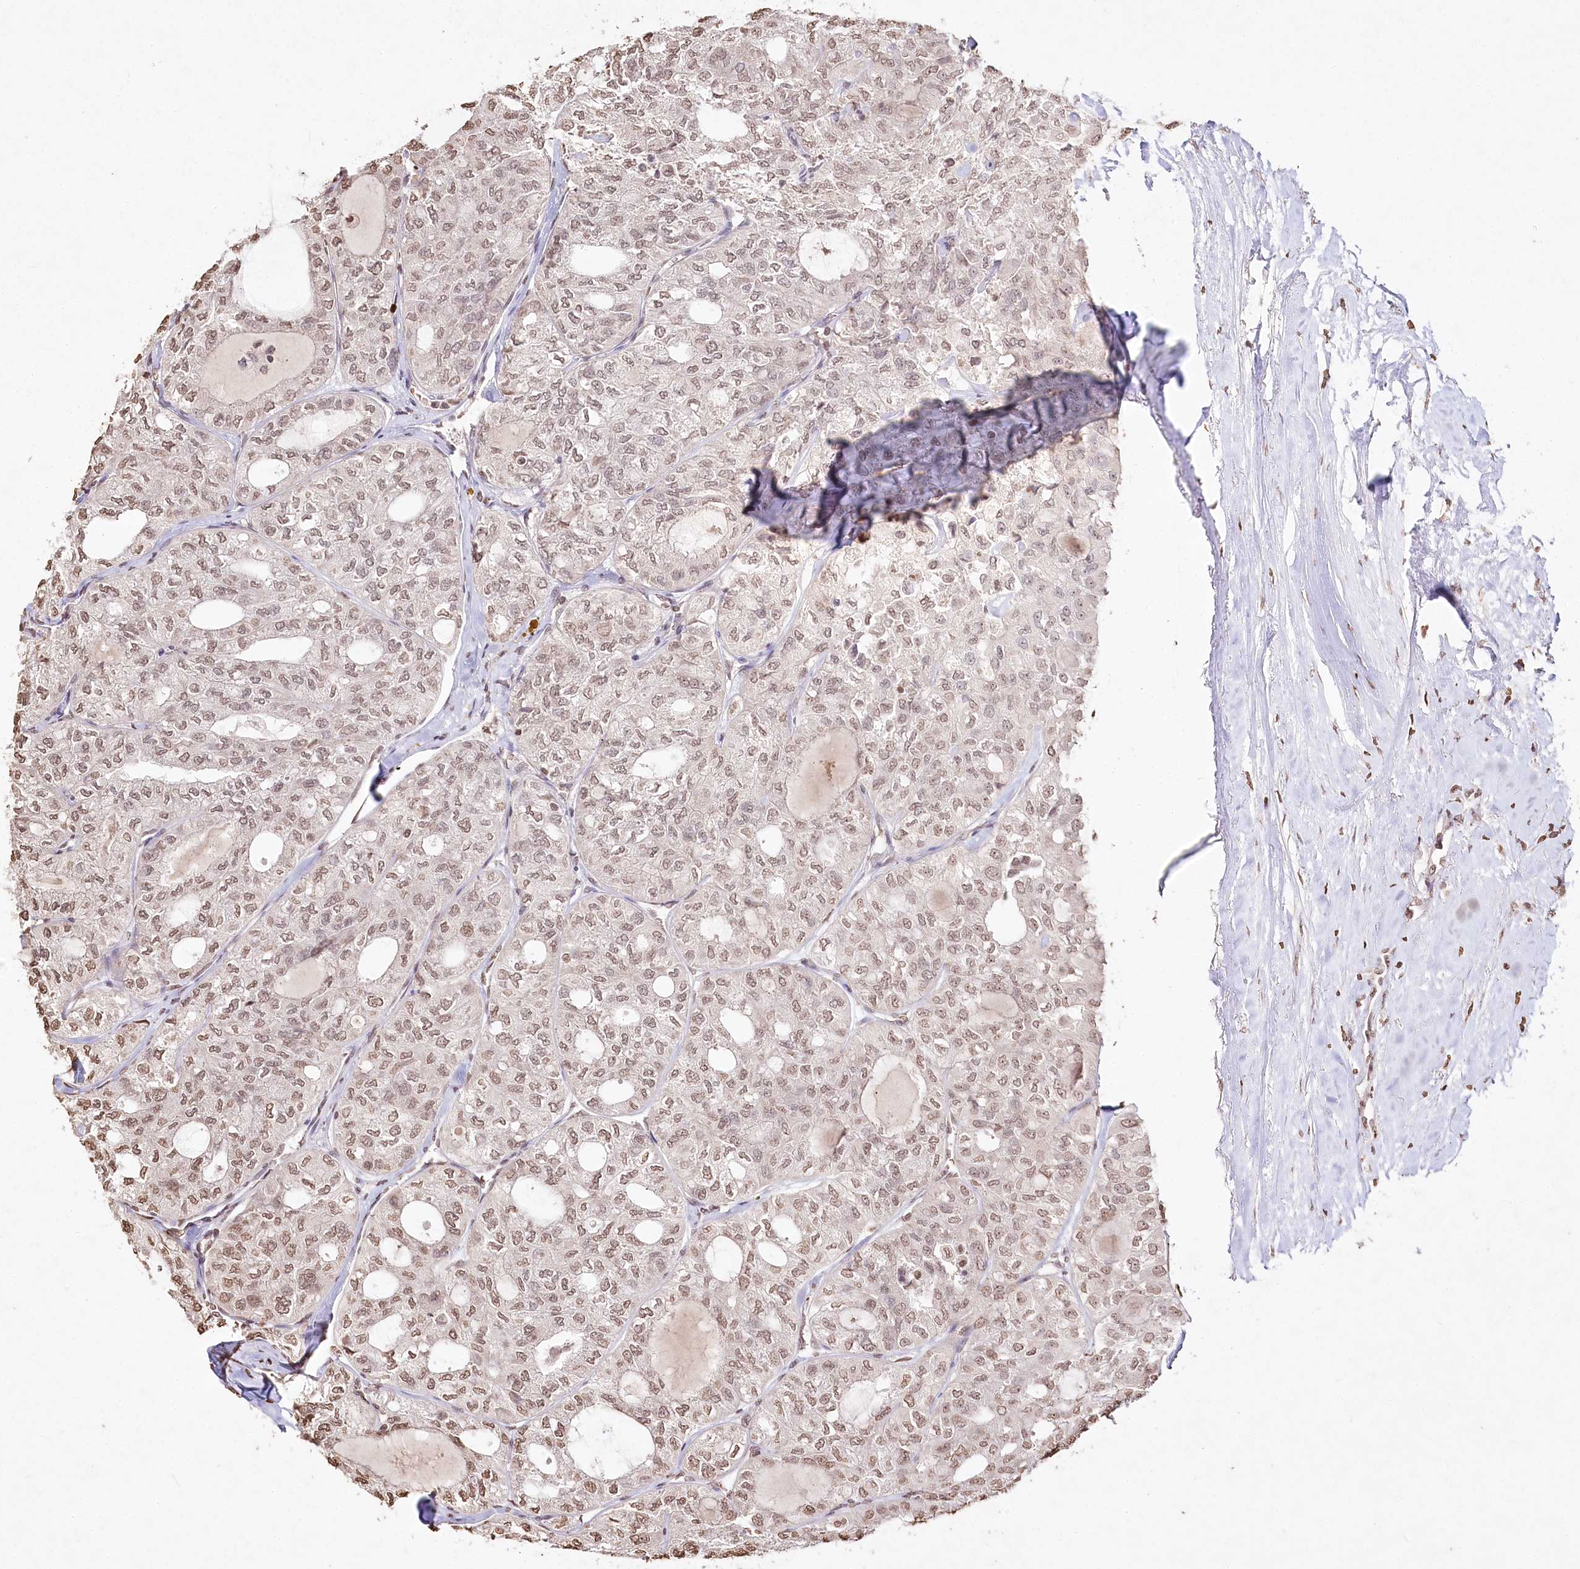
{"staining": {"intensity": "moderate", "quantity": ">75%", "location": "nuclear"}, "tissue": "thyroid cancer", "cell_type": "Tumor cells", "image_type": "cancer", "snomed": [{"axis": "morphology", "description": "Follicular adenoma carcinoma, NOS"}, {"axis": "topography", "description": "Thyroid gland"}], "caption": "A photomicrograph of thyroid cancer stained for a protein shows moderate nuclear brown staining in tumor cells. Nuclei are stained in blue.", "gene": "DMXL1", "patient": {"sex": "male", "age": 75}}